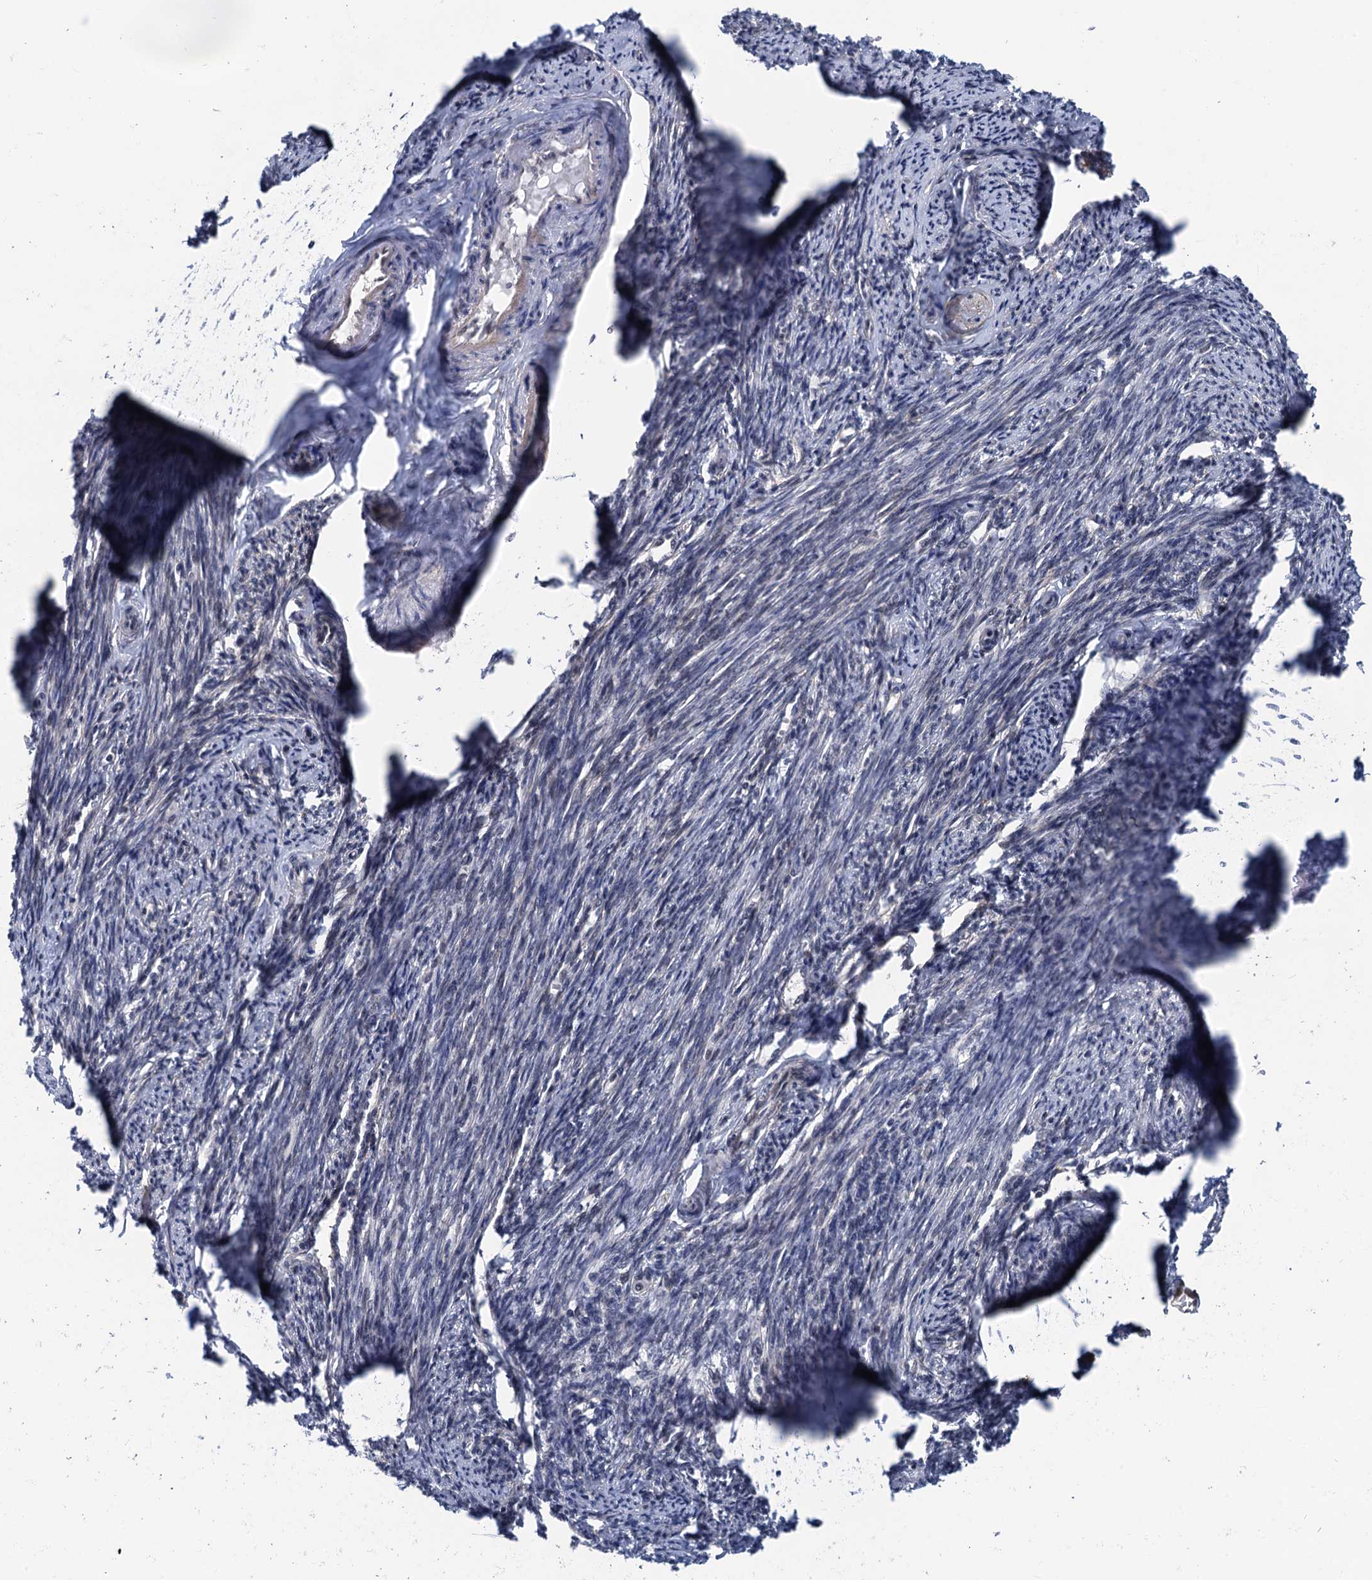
{"staining": {"intensity": "moderate", "quantity": "25%-75%", "location": "nuclear"}, "tissue": "smooth muscle", "cell_type": "Smooth muscle cells", "image_type": "normal", "snomed": [{"axis": "morphology", "description": "Normal tissue, NOS"}, {"axis": "topography", "description": "Smooth muscle"}, {"axis": "topography", "description": "Uterus"}], "caption": "Approximately 25%-75% of smooth muscle cells in unremarkable smooth muscle reveal moderate nuclear protein staining as visualized by brown immunohistochemical staining.", "gene": "RASSF4", "patient": {"sex": "female", "age": 59}}